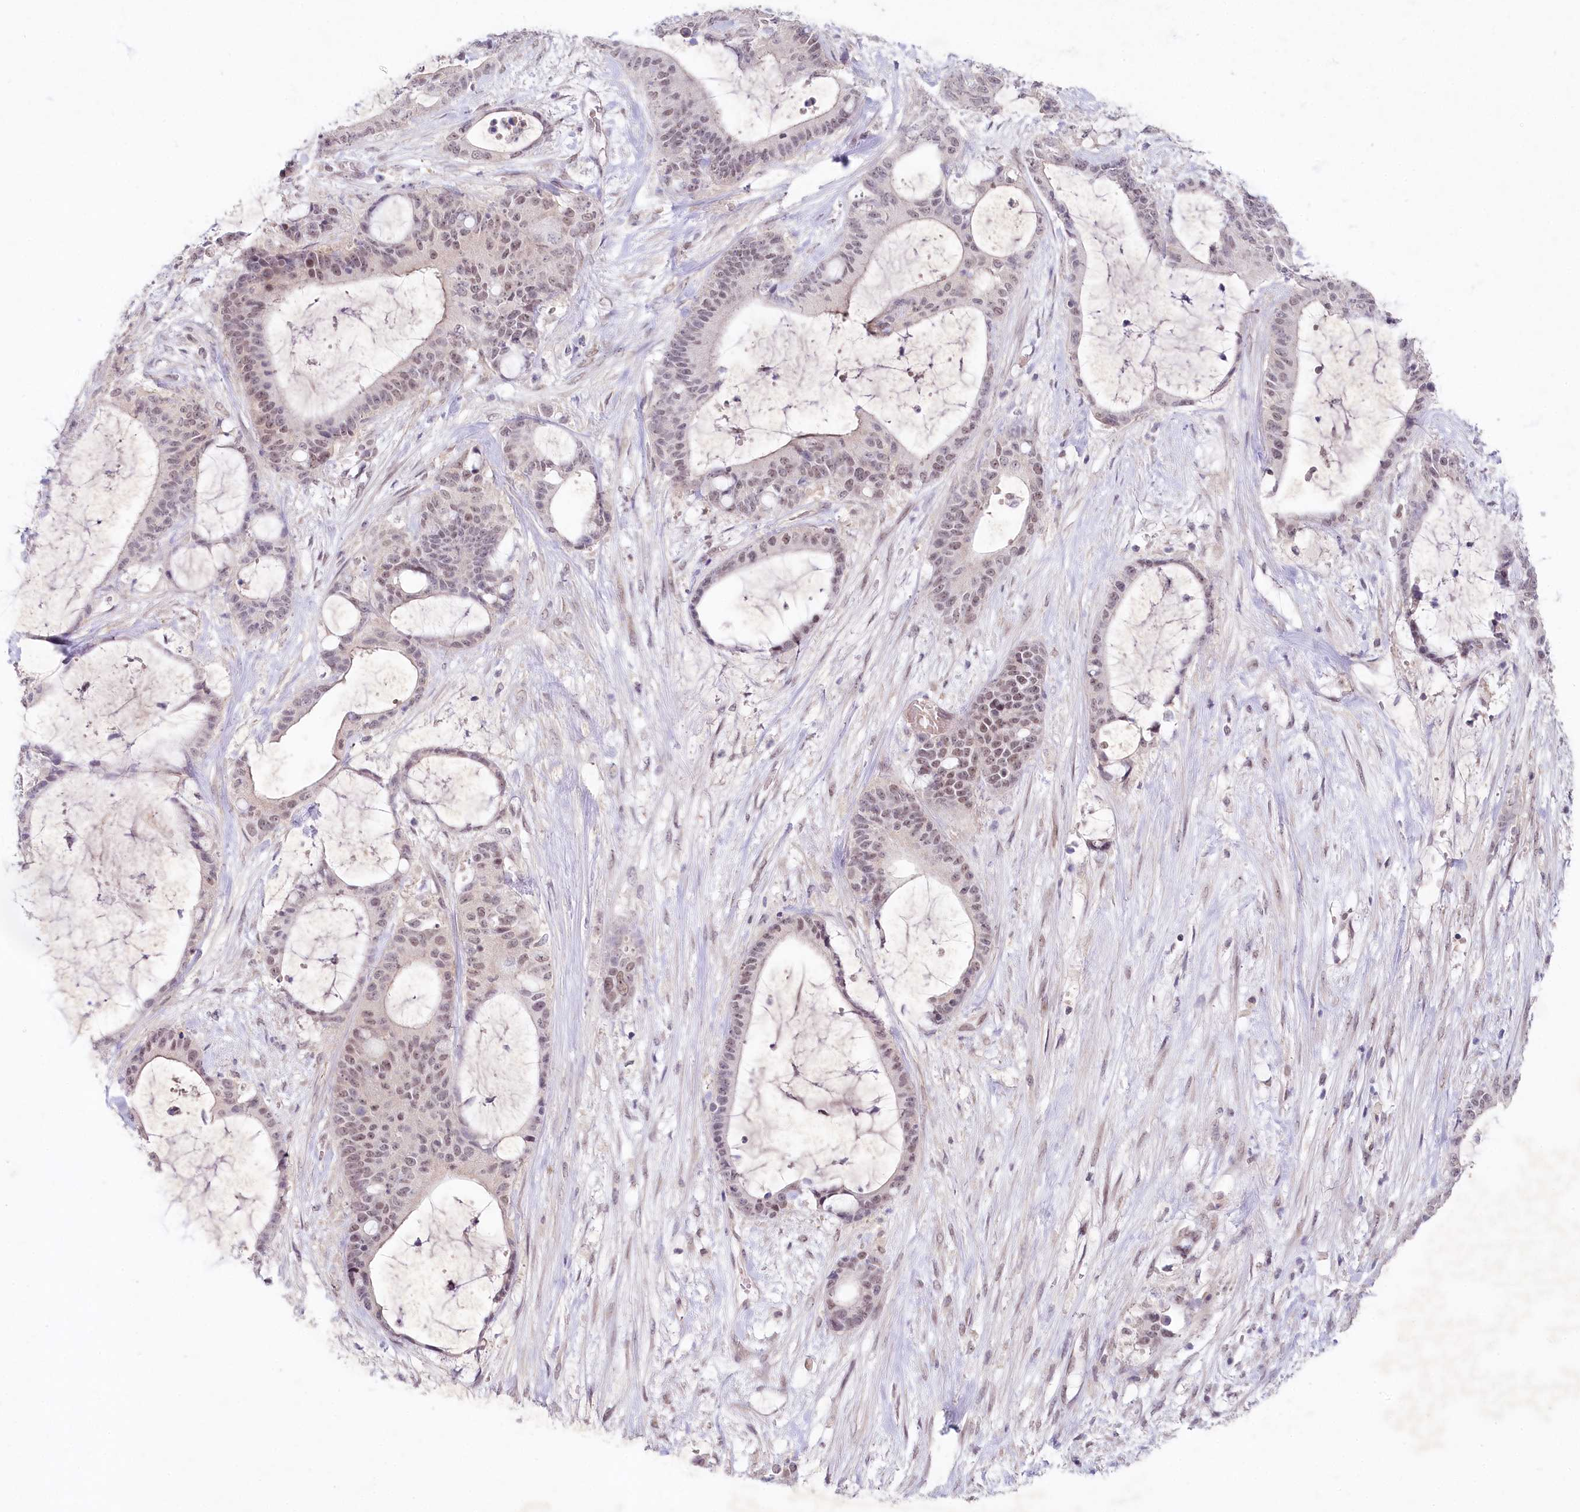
{"staining": {"intensity": "weak", "quantity": "25%-75%", "location": "nuclear"}, "tissue": "liver cancer", "cell_type": "Tumor cells", "image_type": "cancer", "snomed": [{"axis": "morphology", "description": "Normal tissue, NOS"}, {"axis": "morphology", "description": "Cholangiocarcinoma"}, {"axis": "topography", "description": "Liver"}, {"axis": "topography", "description": "Peripheral nerve tissue"}], "caption": "Tumor cells demonstrate low levels of weak nuclear positivity in about 25%-75% of cells in human cholangiocarcinoma (liver).", "gene": "AMTN", "patient": {"sex": "female", "age": 73}}